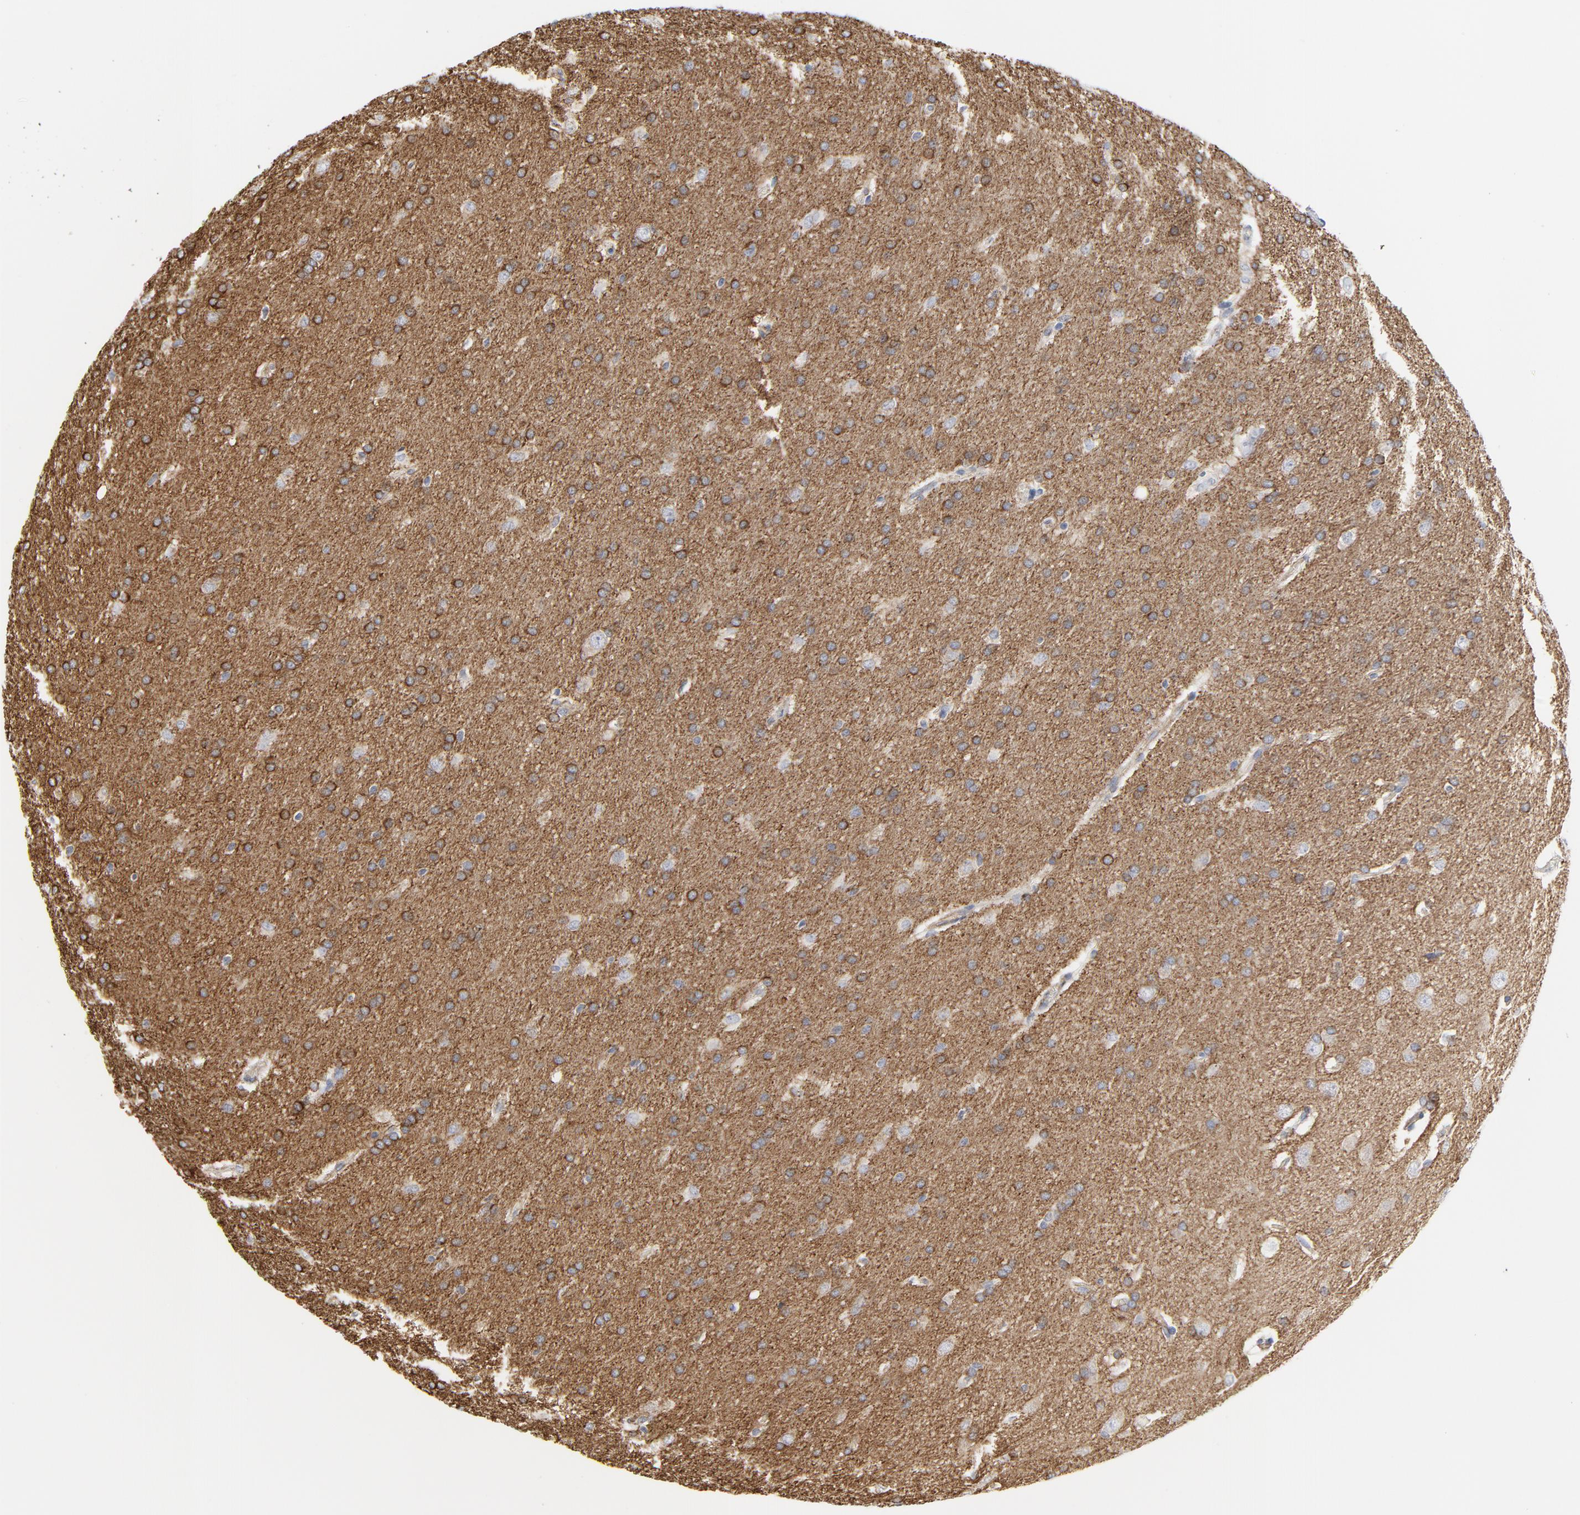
{"staining": {"intensity": "weak", "quantity": "<25%", "location": "cytoplasmic/membranous"}, "tissue": "glioma", "cell_type": "Tumor cells", "image_type": "cancer", "snomed": [{"axis": "morphology", "description": "Glioma, malignant, Low grade"}, {"axis": "topography", "description": "Brain"}], "caption": "A micrograph of glioma stained for a protein displays no brown staining in tumor cells.", "gene": "TUBB1", "patient": {"sex": "female", "age": 32}}